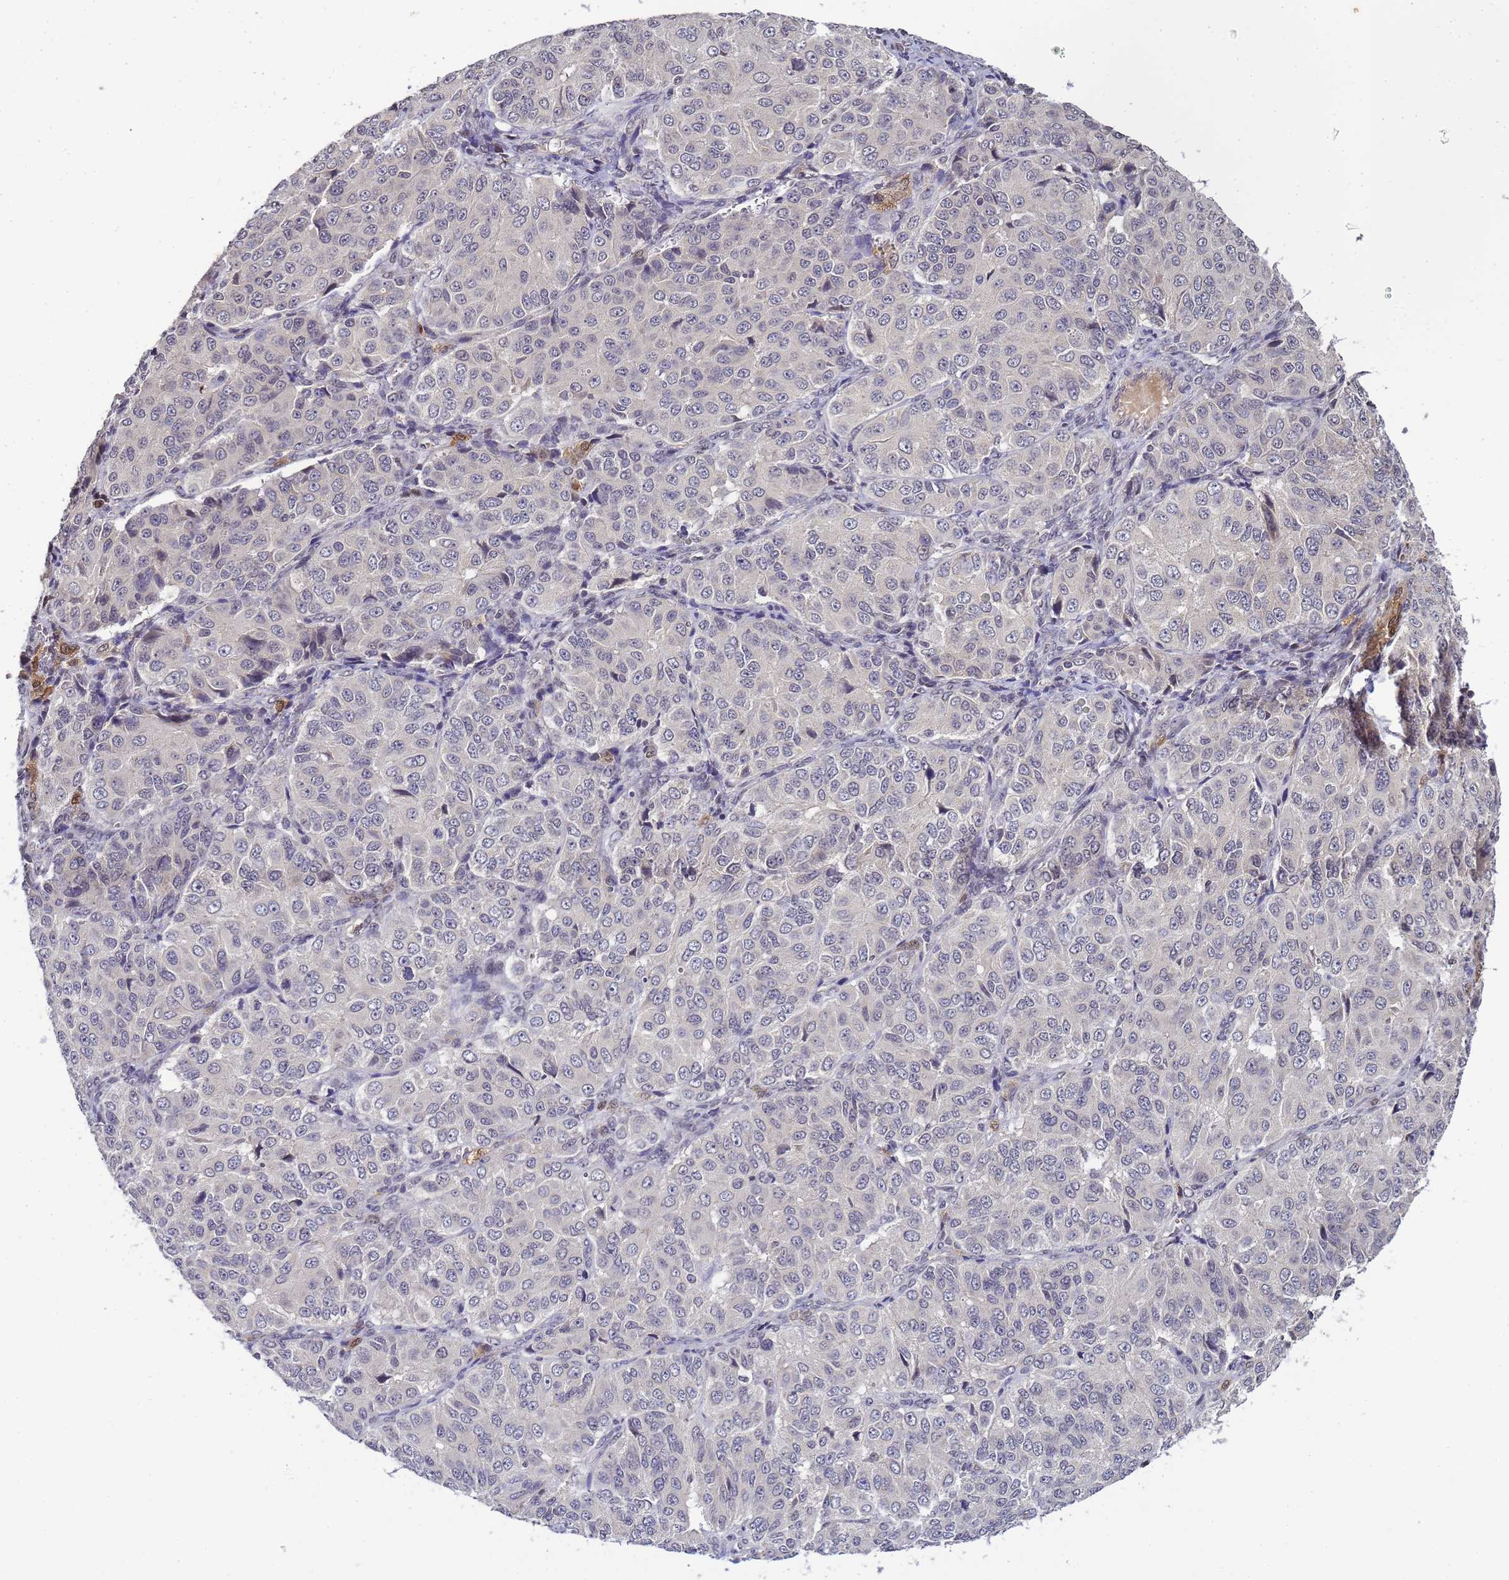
{"staining": {"intensity": "negative", "quantity": "none", "location": "none"}, "tissue": "ovarian cancer", "cell_type": "Tumor cells", "image_type": "cancer", "snomed": [{"axis": "morphology", "description": "Carcinoma, endometroid"}, {"axis": "topography", "description": "Ovary"}], "caption": "Endometroid carcinoma (ovarian) was stained to show a protein in brown. There is no significant staining in tumor cells.", "gene": "MYL7", "patient": {"sex": "female", "age": 51}}